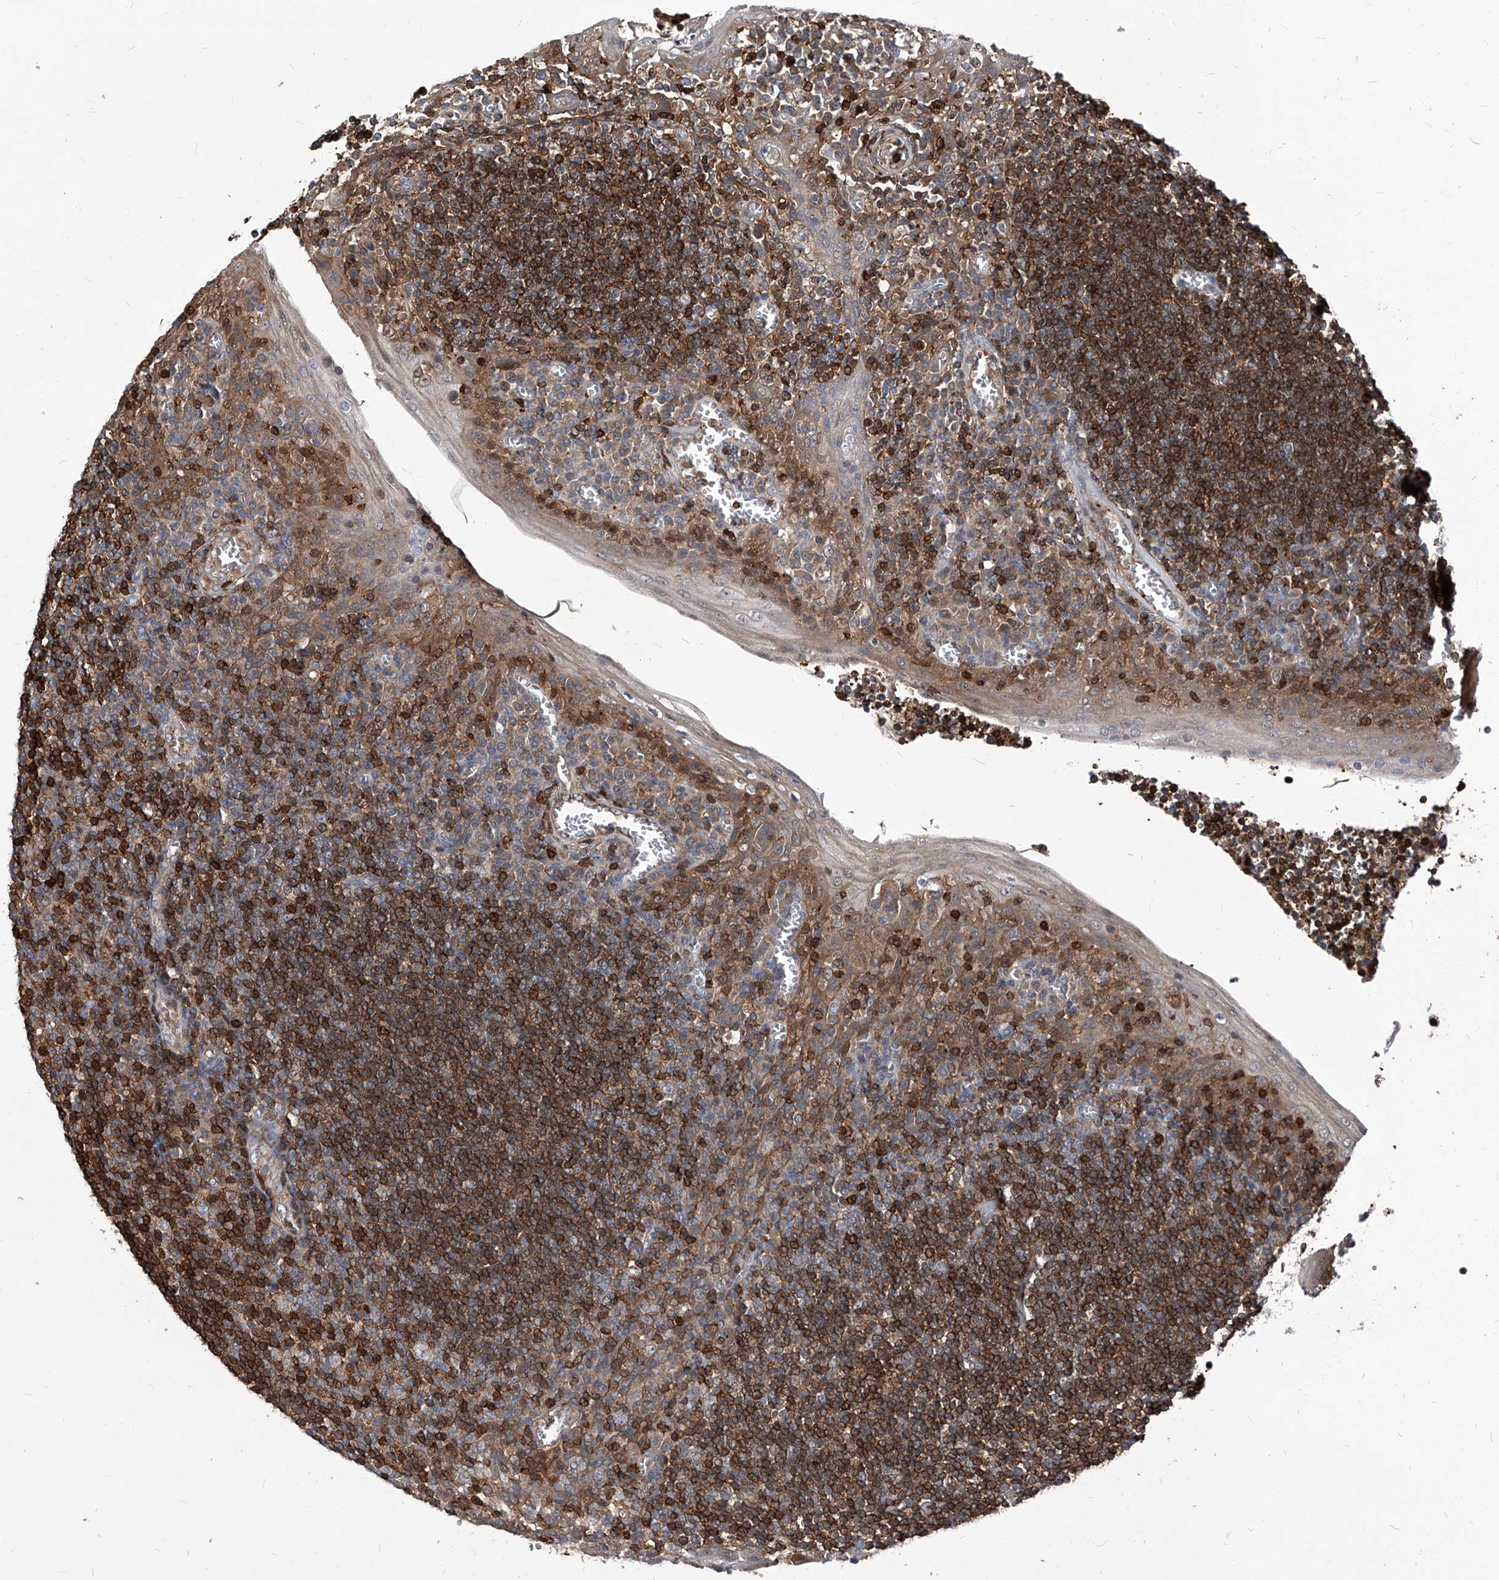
{"staining": {"intensity": "strong", "quantity": "<25%", "location": "cytoplasmic/membranous"}, "tissue": "tonsil", "cell_type": "Germinal center cells", "image_type": "normal", "snomed": [{"axis": "morphology", "description": "Normal tissue, NOS"}, {"axis": "topography", "description": "Tonsil"}], "caption": "Tonsil stained with DAB (3,3'-diaminobenzidine) IHC reveals medium levels of strong cytoplasmic/membranous staining in approximately <25% of germinal center cells.", "gene": "ABRACL", "patient": {"sex": "male", "age": 27}}